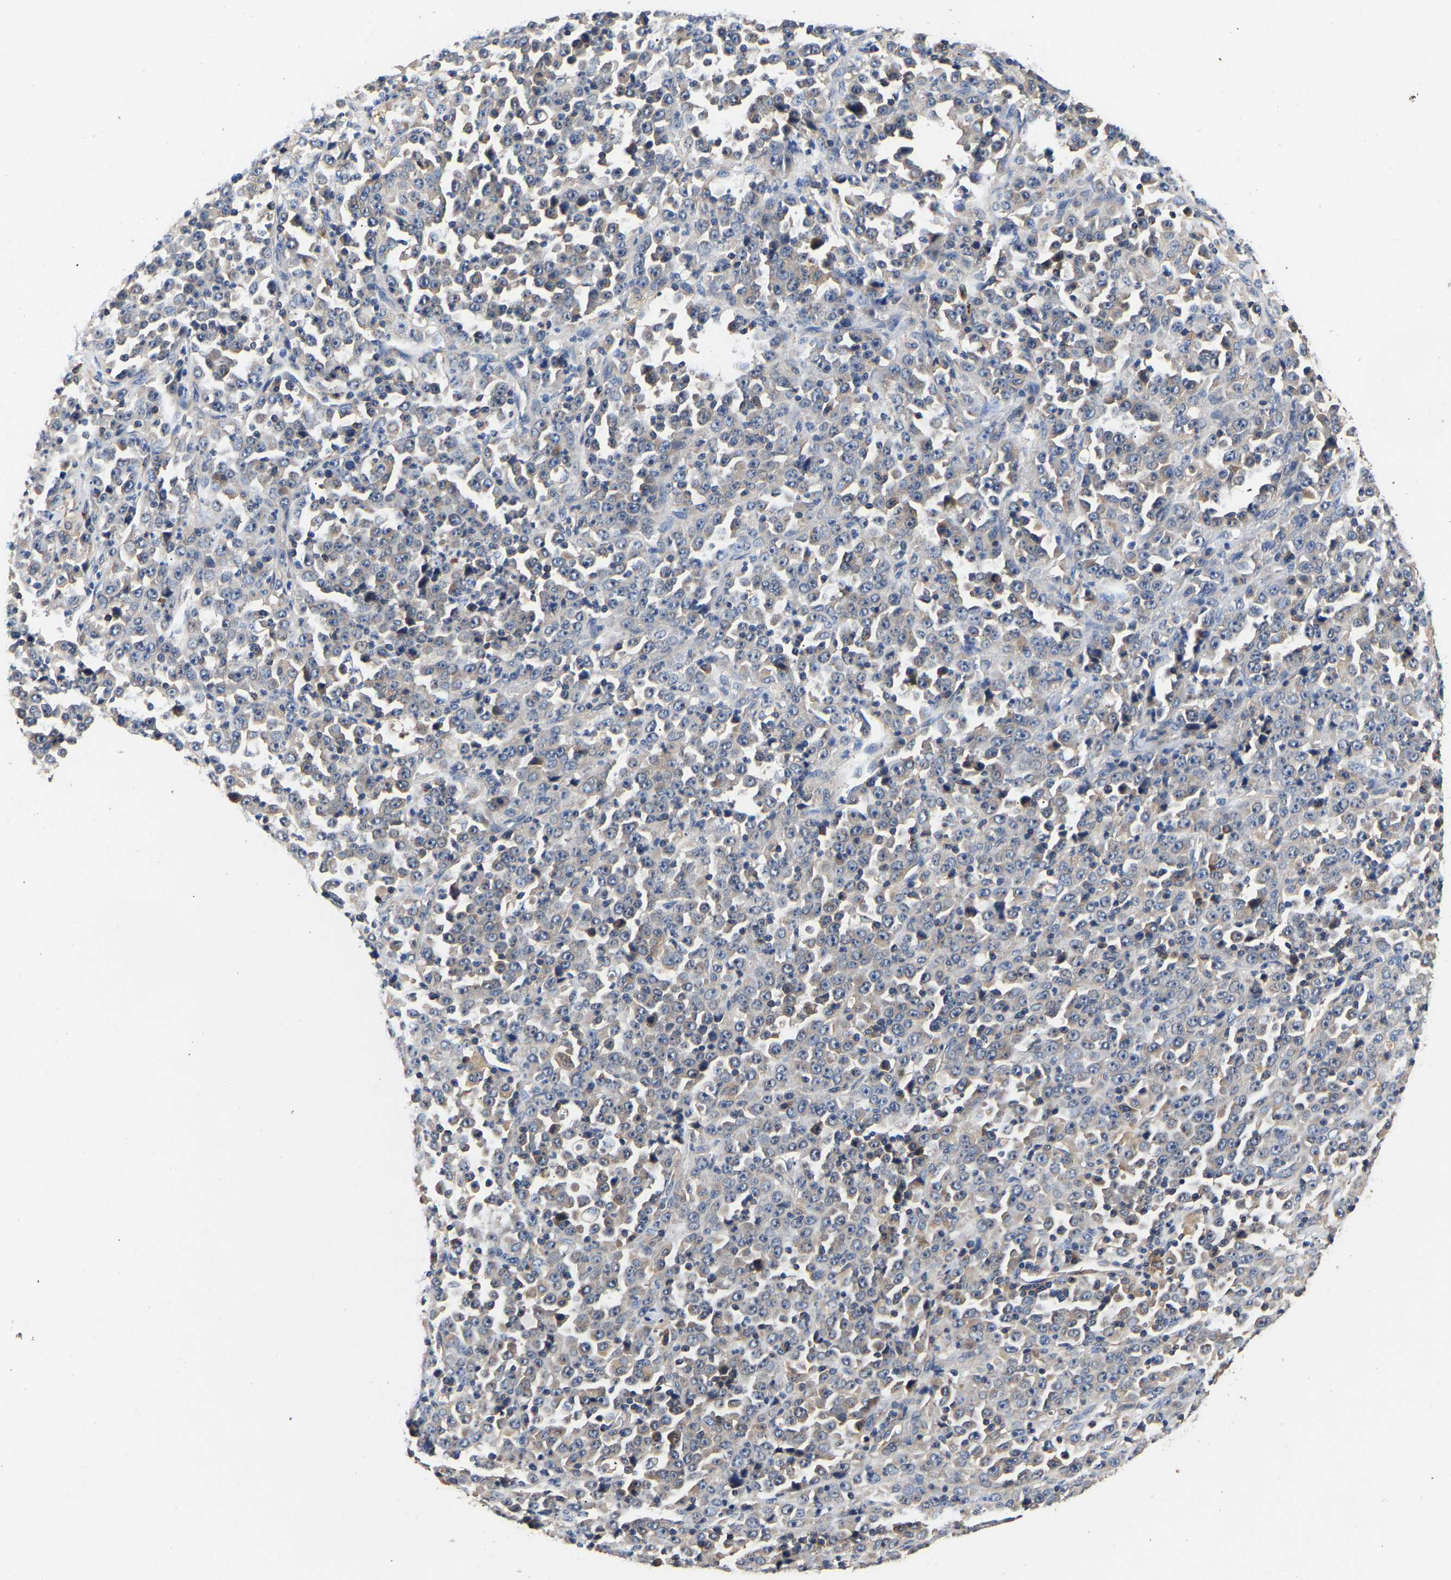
{"staining": {"intensity": "weak", "quantity": "<25%", "location": "cytoplasmic/membranous"}, "tissue": "stomach cancer", "cell_type": "Tumor cells", "image_type": "cancer", "snomed": [{"axis": "morphology", "description": "Normal tissue, NOS"}, {"axis": "morphology", "description": "Adenocarcinoma, NOS"}, {"axis": "topography", "description": "Stomach, upper"}, {"axis": "topography", "description": "Stomach"}], "caption": "This is an immunohistochemistry (IHC) histopathology image of stomach cancer. There is no expression in tumor cells.", "gene": "LRBA", "patient": {"sex": "male", "age": 59}}